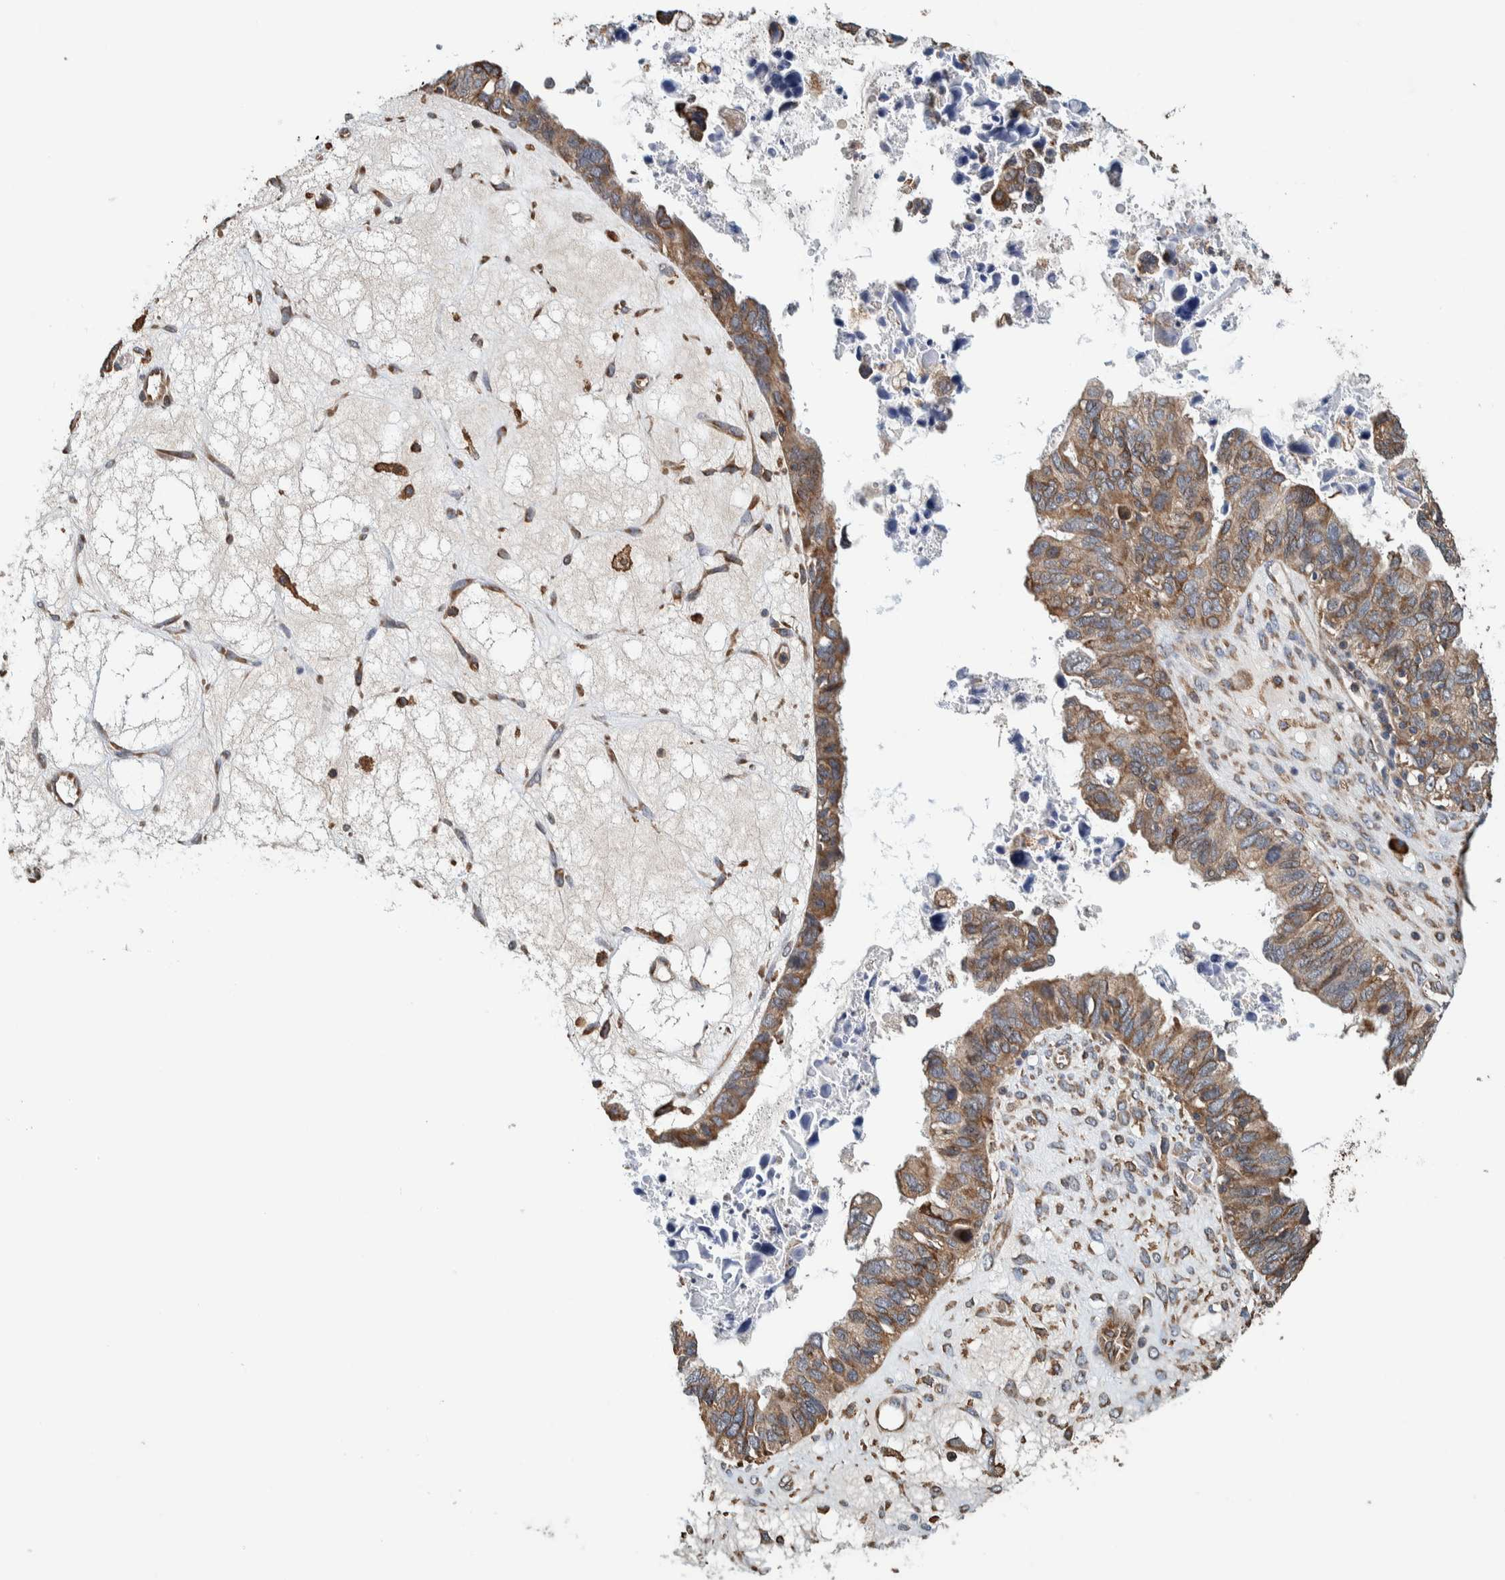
{"staining": {"intensity": "moderate", "quantity": ">75%", "location": "cytoplasmic/membranous"}, "tissue": "ovarian cancer", "cell_type": "Tumor cells", "image_type": "cancer", "snomed": [{"axis": "morphology", "description": "Cystadenocarcinoma, serous, NOS"}, {"axis": "topography", "description": "Ovary"}], "caption": "This photomicrograph exhibits IHC staining of ovarian cancer, with medium moderate cytoplasmic/membranous staining in about >75% of tumor cells.", "gene": "PLA2G3", "patient": {"sex": "female", "age": 79}}